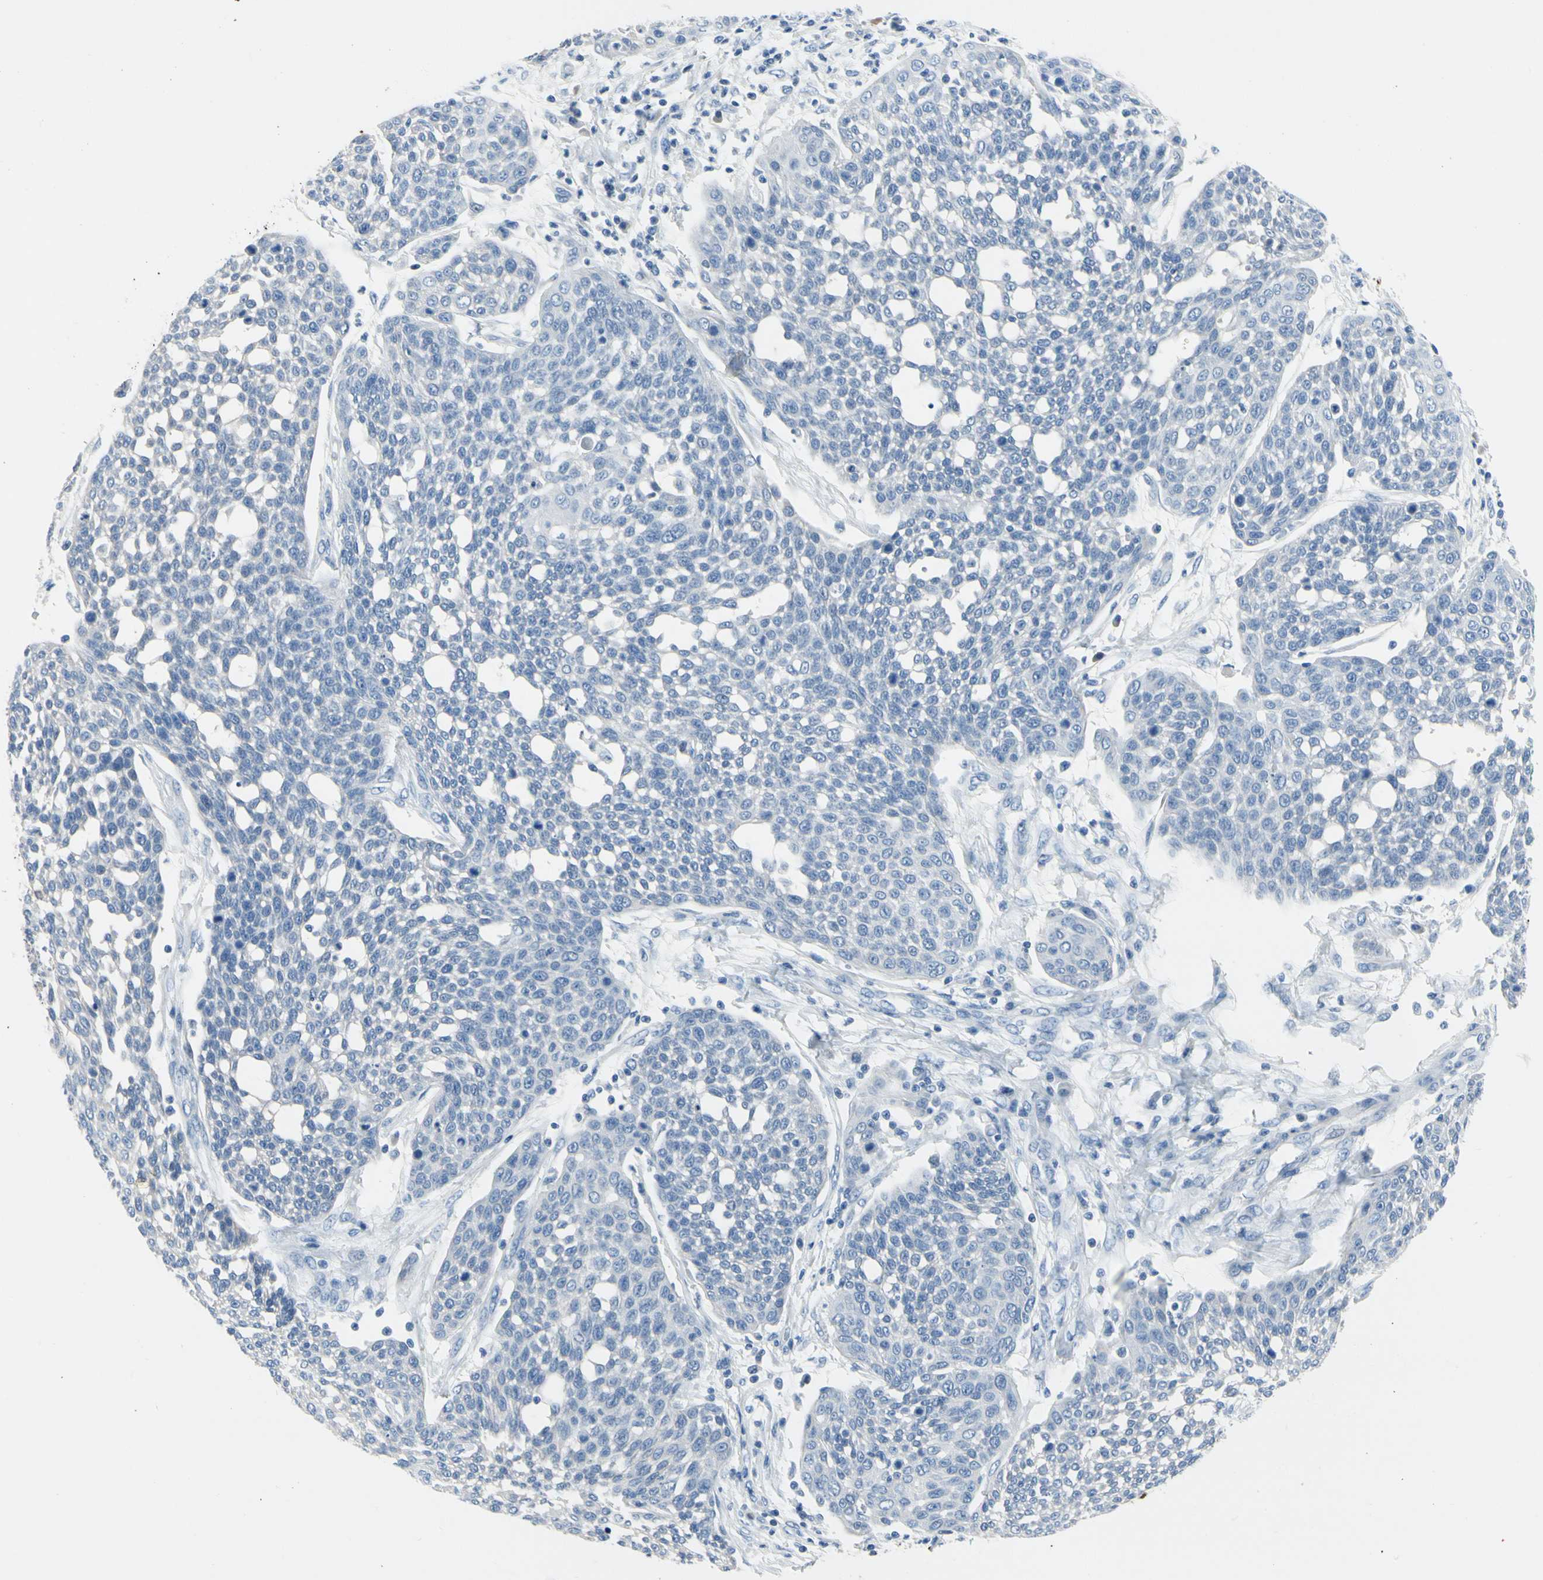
{"staining": {"intensity": "negative", "quantity": "none", "location": "none"}, "tissue": "cervical cancer", "cell_type": "Tumor cells", "image_type": "cancer", "snomed": [{"axis": "morphology", "description": "Squamous cell carcinoma, NOS"}, {"axis": "topography", "description": "Cervix"}], "caption": "Cervical cancer (squamous cell carcinoma) was stained to show a protein in brown. There is no significant staining in tumor cells.", "gene": "MUC5B", "patient": {"sex": "female", "age": 34}}